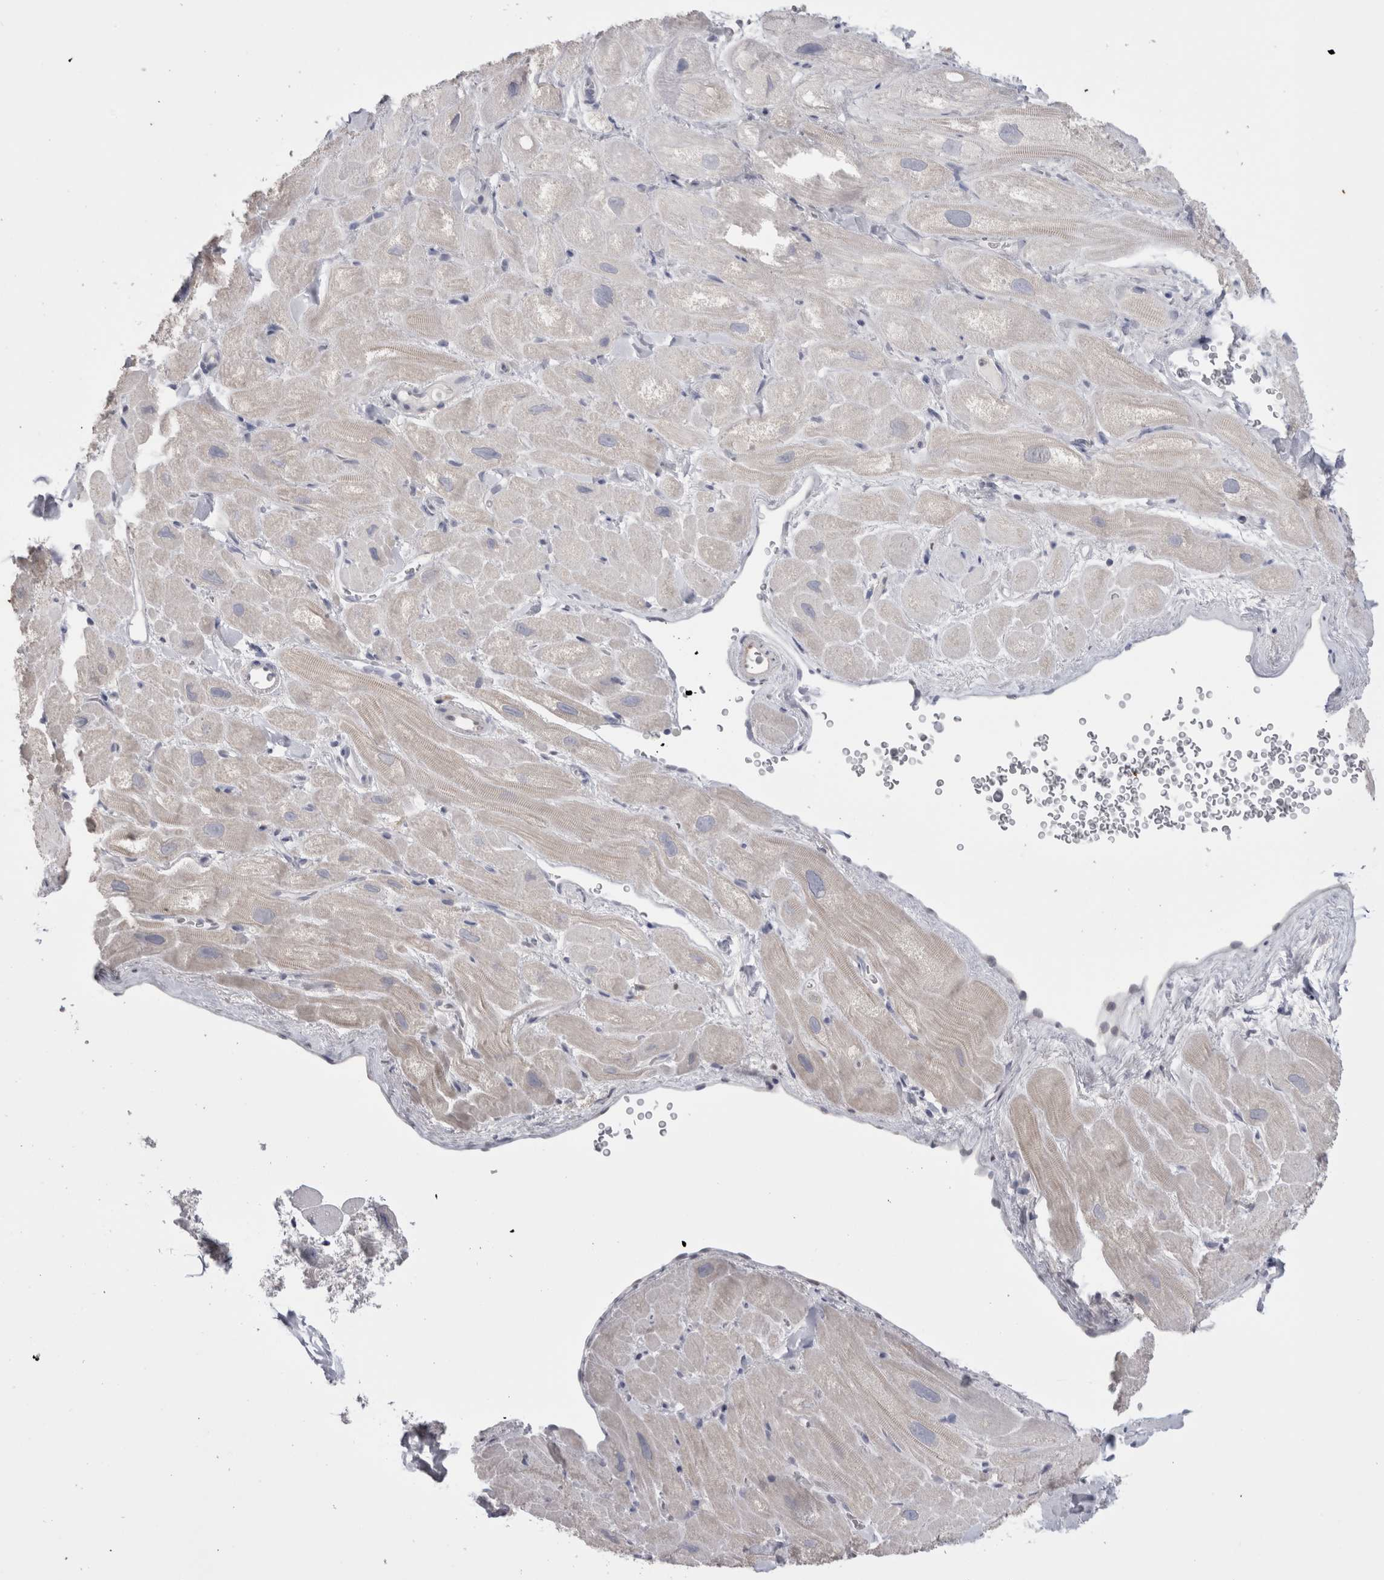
{"staining": {"intensity": "negative", "quantity": "none", "location": "none"}, "tissue": "heart muscle", "cell_type": "Cardiomyocytes", "image_type": "normal", "snomed": [{"axis": "morphology", "description": "Normal tissue, NOS"}, {"axis": "topography", "description": "Heart"}], "caption": "Cardiomyocytes show no significant positivity in unremarkable heart muscle.", "gene": "SUCNR1", "patient": {"sex": "male", "age": 49}}